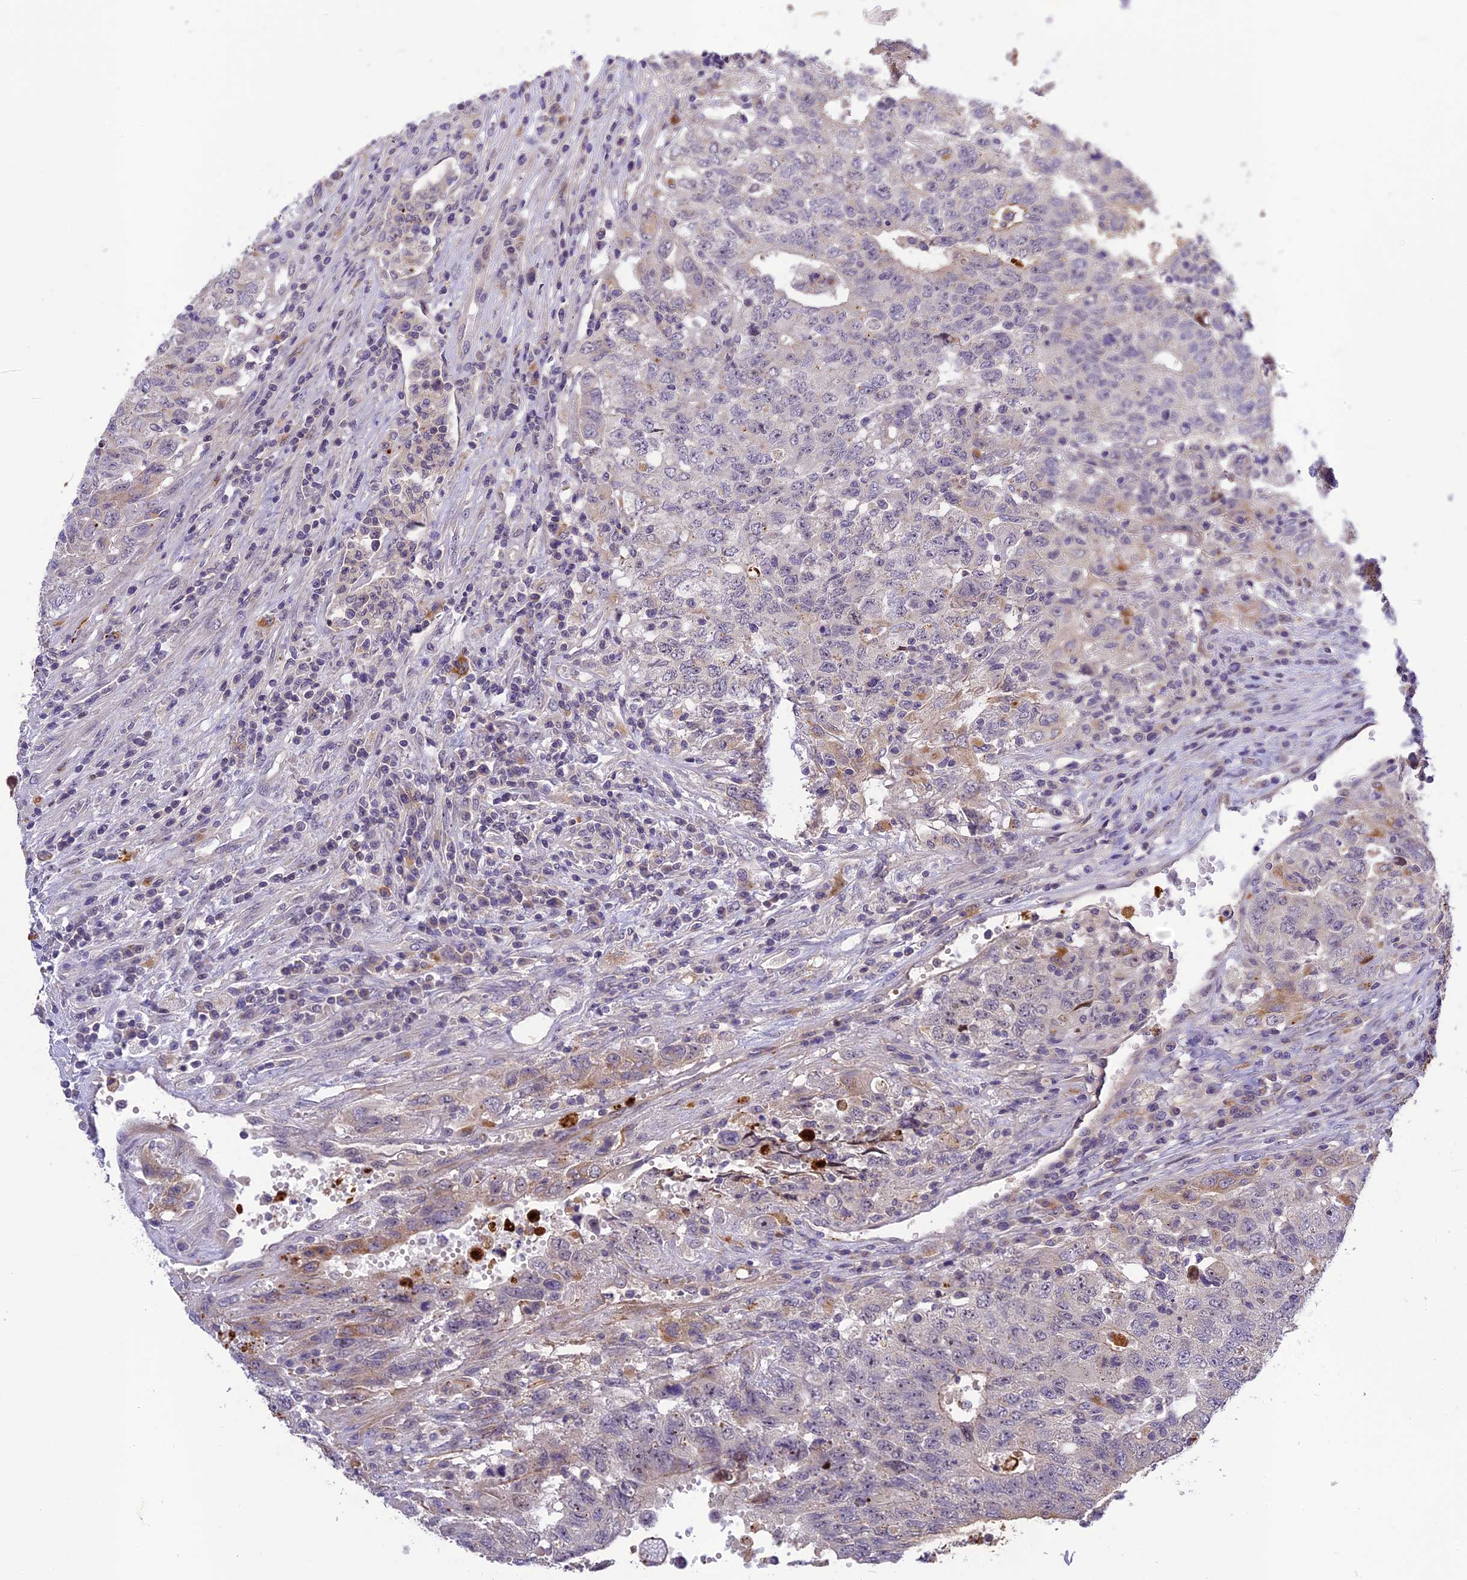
{"staining": {"intensity": "negative", "quantity": "none", "location": "none"}, "tissue": "testis cancer", "cell_type": "Tumor cells", "image_type": "cancer", "snomed": [{"axis": "morphology", "description": "Carcinoma, Embryonal, NOS"}, {"axis": "topography", "description": "Testis"}], "caption": "There is no significant expression in tumor cells of testis cancer.", "gene": "FNIP2", "patient": {"sex": "male", "age": 34}}